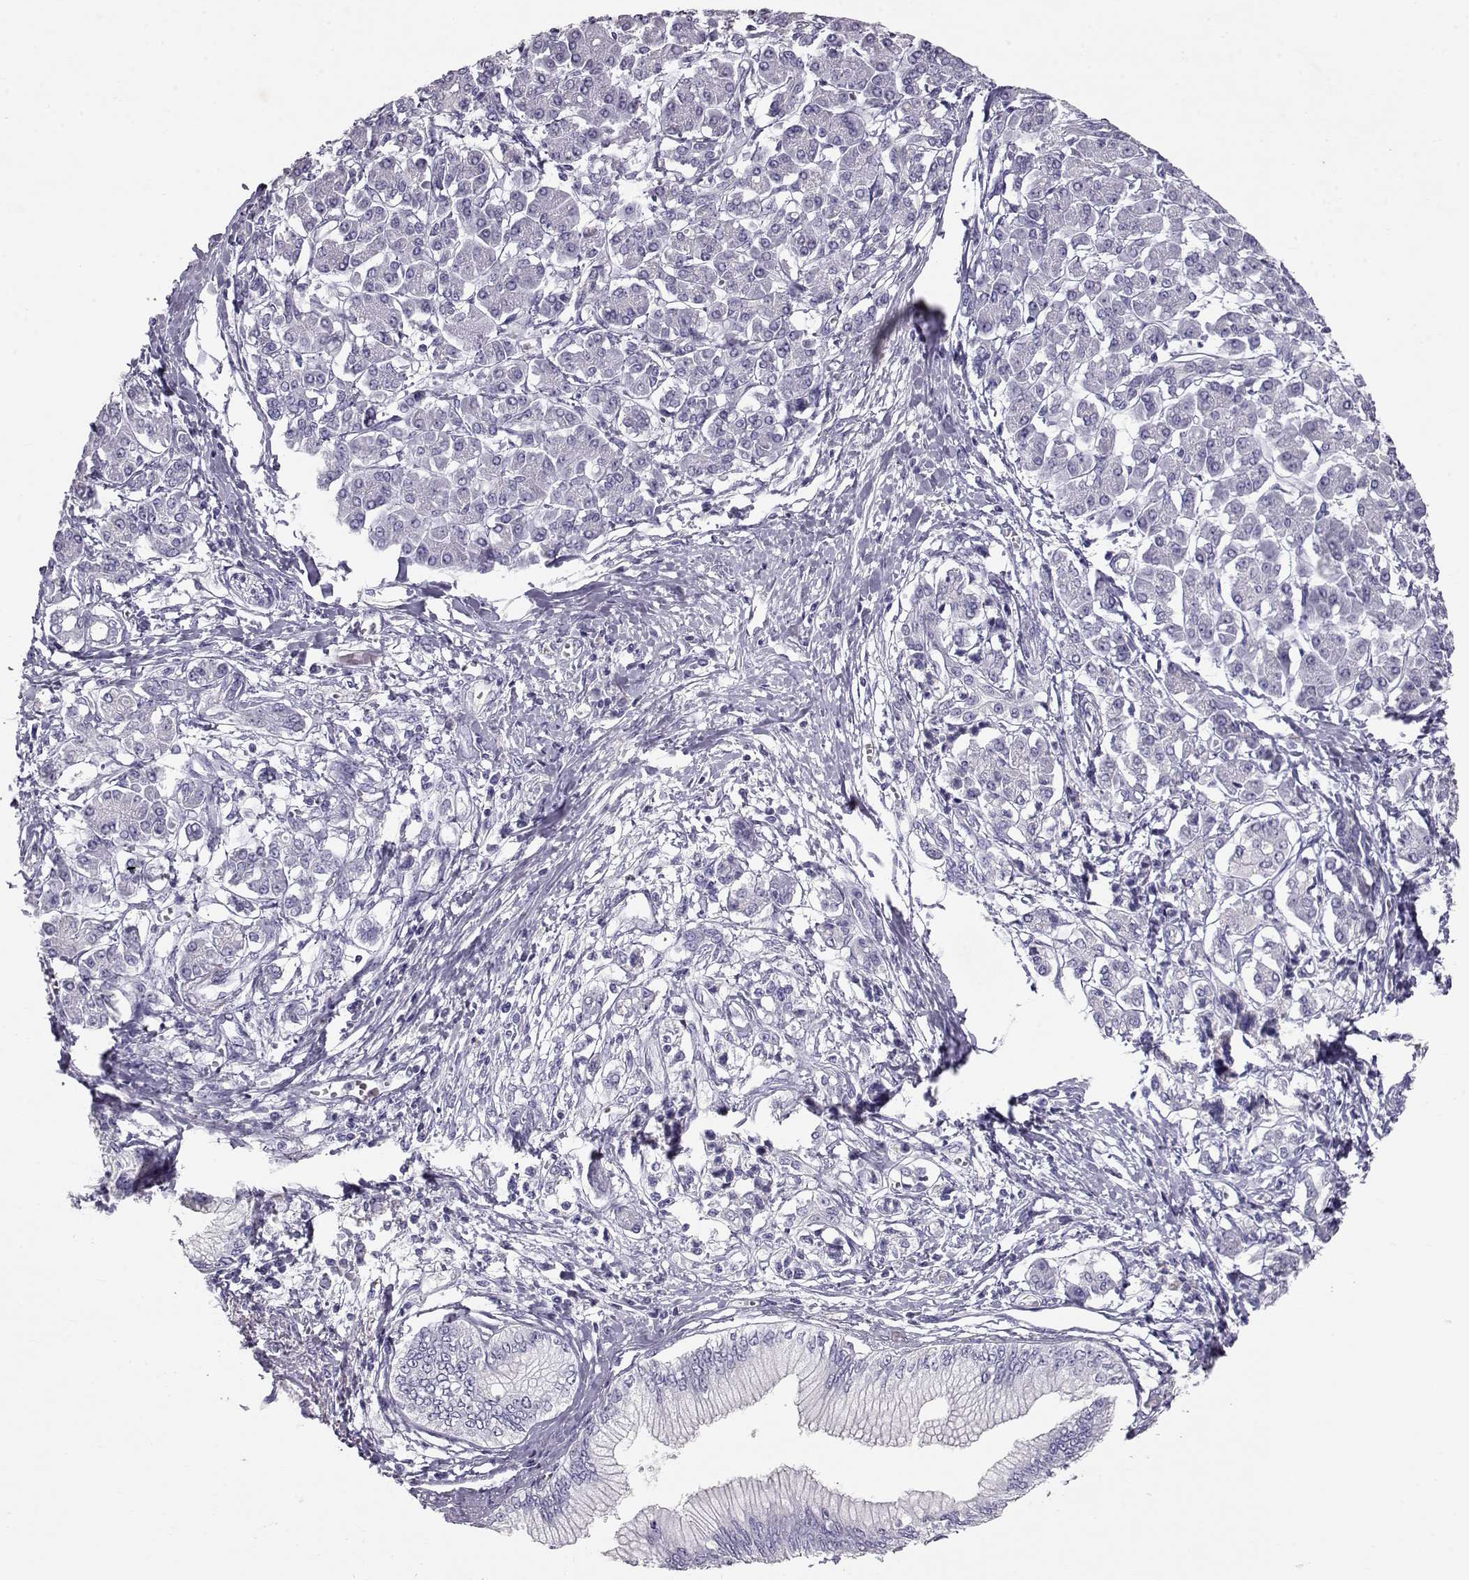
{"staining": {"intensity": "negative", "quantity": "none", "location": "none"}, "tissue": "pancreatic cancer", "cell_type": "Tumor cells", "image_type": "cancer", "snomed": [{"axis": "morphology", "description": "Adenocarcinoma, NOS"}, {"axis": "topography", "description": "Pancreas"}], "caption": "Micrograph shows no protein expression in tumor cells of adenocarcinoma (pancreatic) tissue.", "gene": "RD3", "patient": {"sex": "female", "age": 68}}